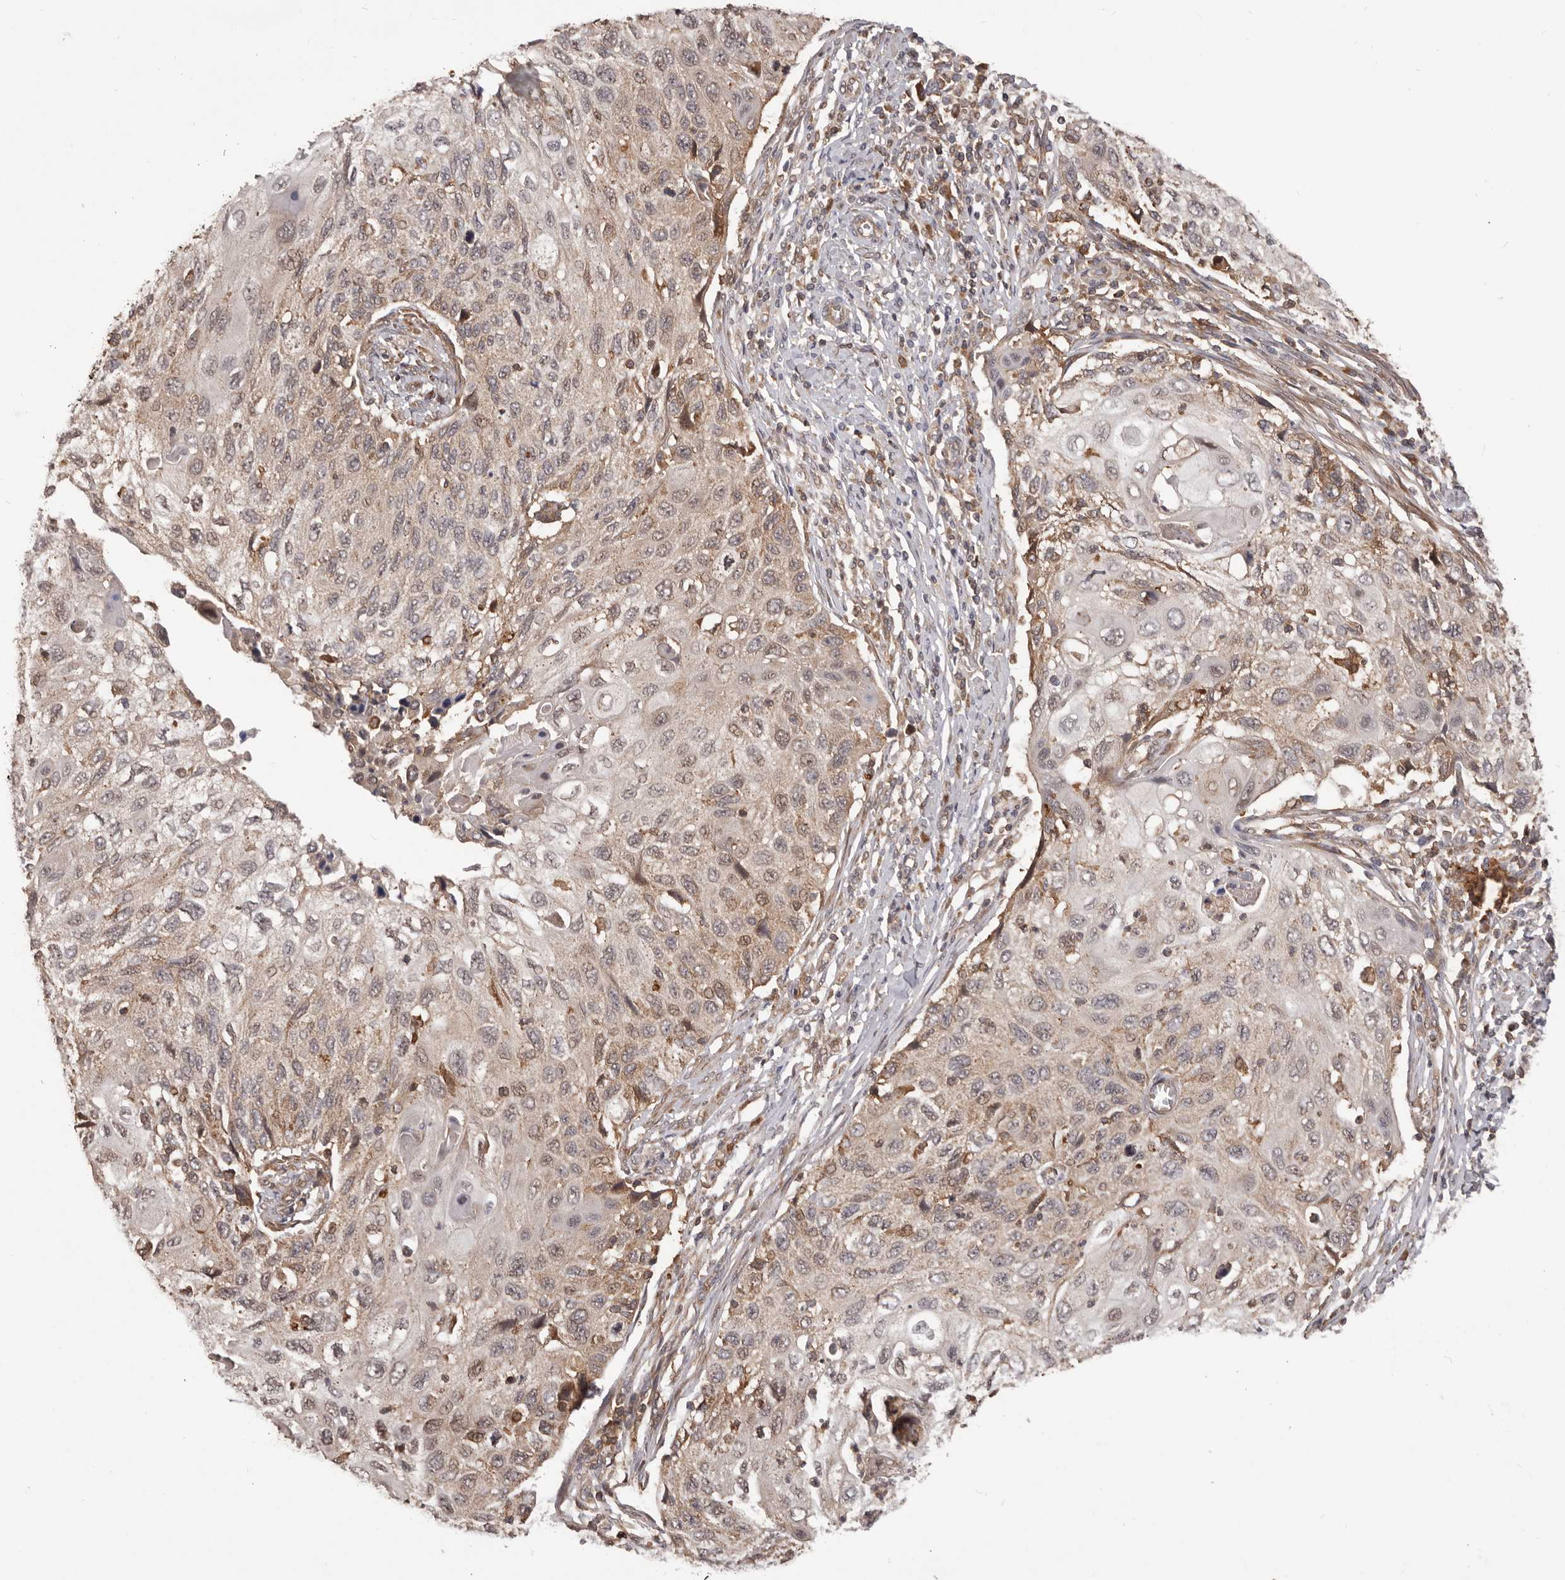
{"staining": {"intensity": "weak", "quantity": ">75%", "location": "cytoplasmic/membranous,nuclear"}, "tissue": "cervical cancer", "cell_type": "Tumor cells", "image_type": "cancer", "snomed": [{"axis": "morphology", "description": "Squamous cell carcinoma, NOS"}, {"axis": "topography", "description": "Cervix"}], "caption": "A brown stain shows weak cytoplasmic/membranous and nuclear expression of a protein in cervical cancer (squamous cell carcinoma) tumor cells. The protein of interest is shown in brown color, while the nuclei are stained blue.", "gene": "HBS1L", "patient": {"sex": "female", "age": 70}}